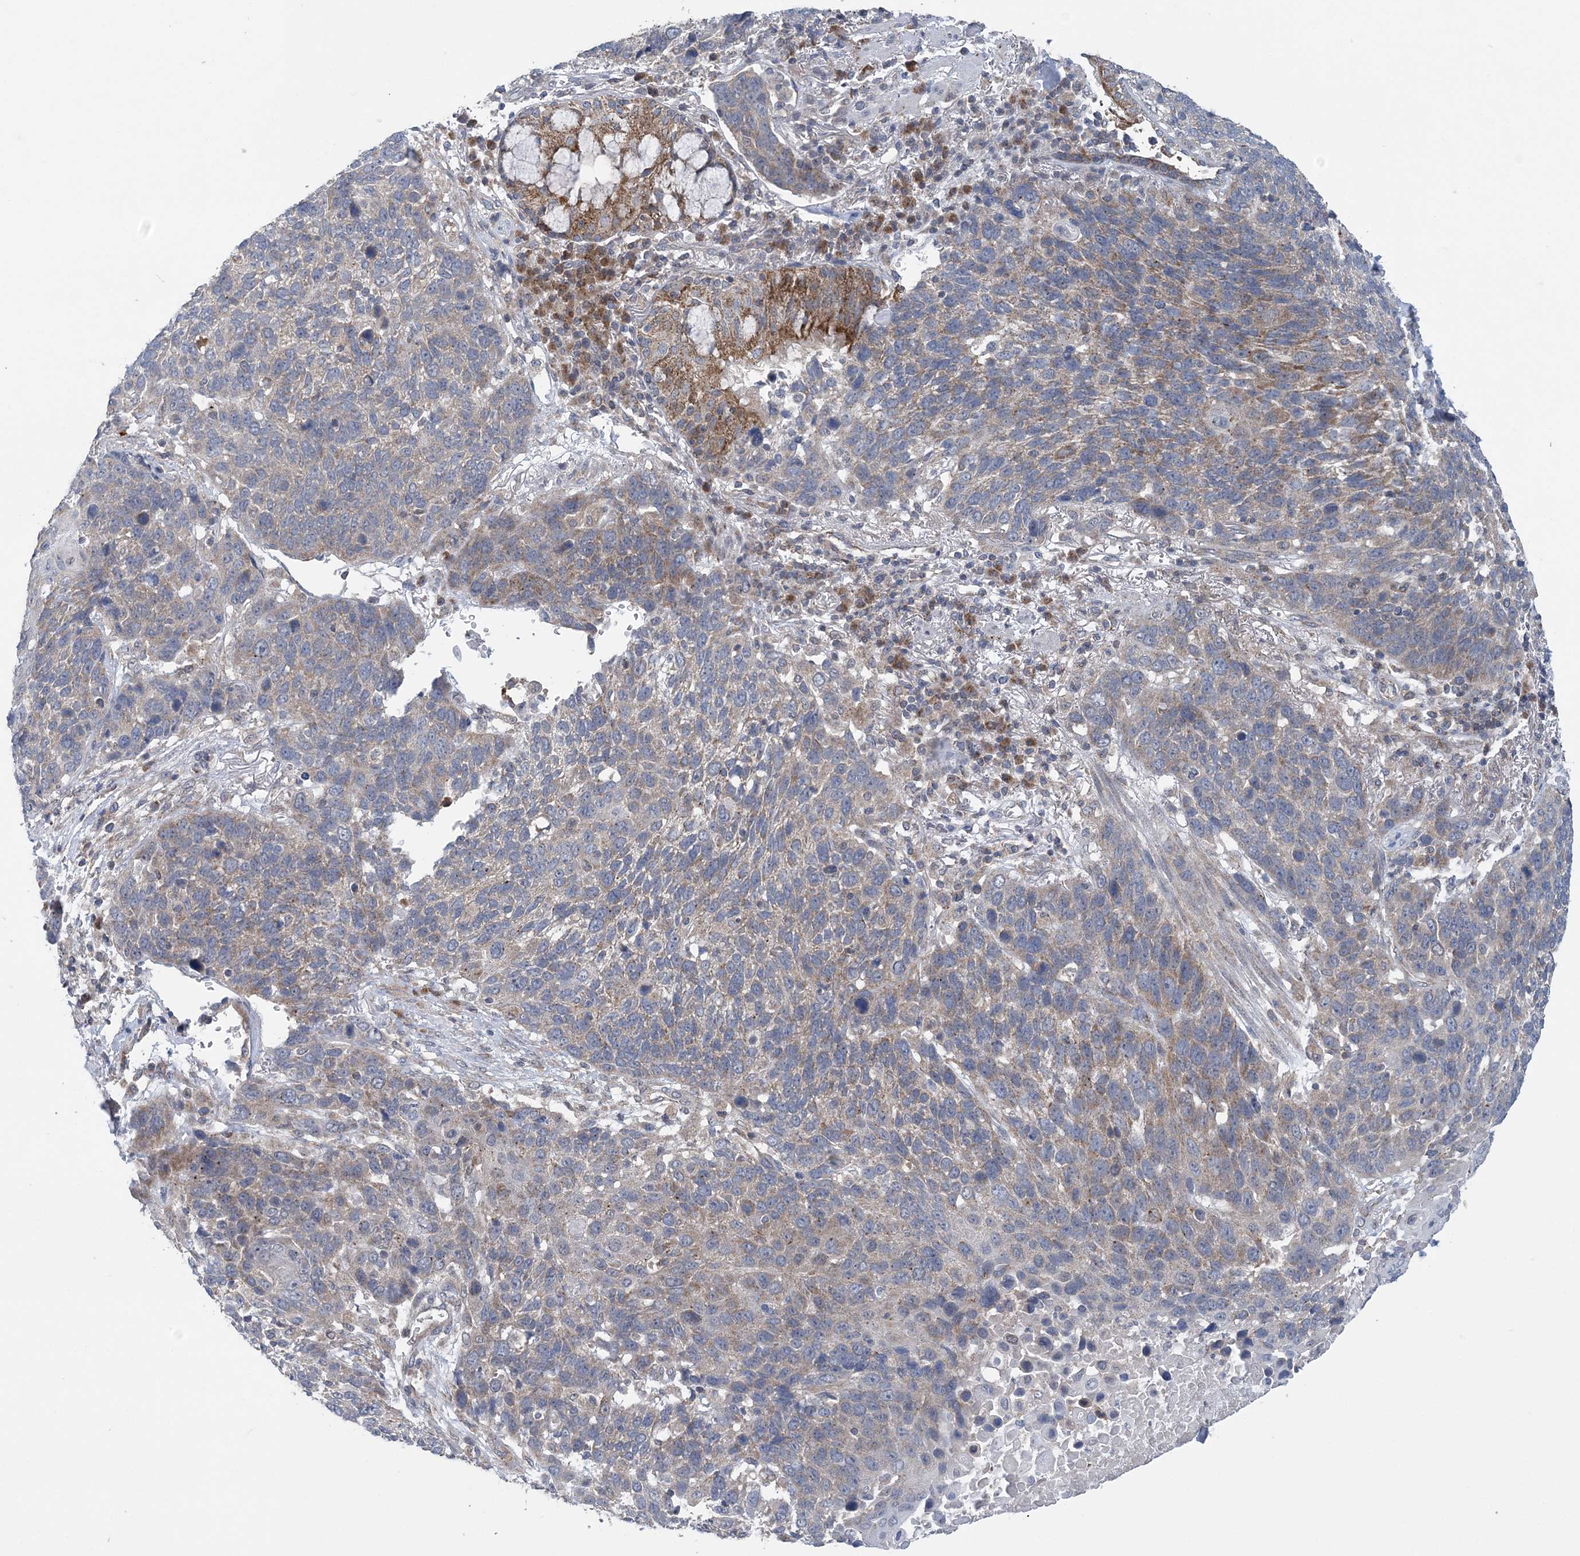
{"staining": {"intensity": "weak", "quantity": "25%-75%", "location": "cytoplasmic/membranous"}, "tissue": "lung cancer", "cell_type": "Tumor cells", "image_type": "cancer", "snomed": [{"axis": "morphology", "description": "Squamous cell carcinoma, NOS"}, {"axis": "topography", "description": "Lung"}], "caption": "Immunohistochemical staining of human lung cancer reveals low levels of weak cytoplasmic/membranous protein staining in about 25%-75% of tumor cells.", "gene": "COPE", "patient": {"sex": "male", "age": 66}}